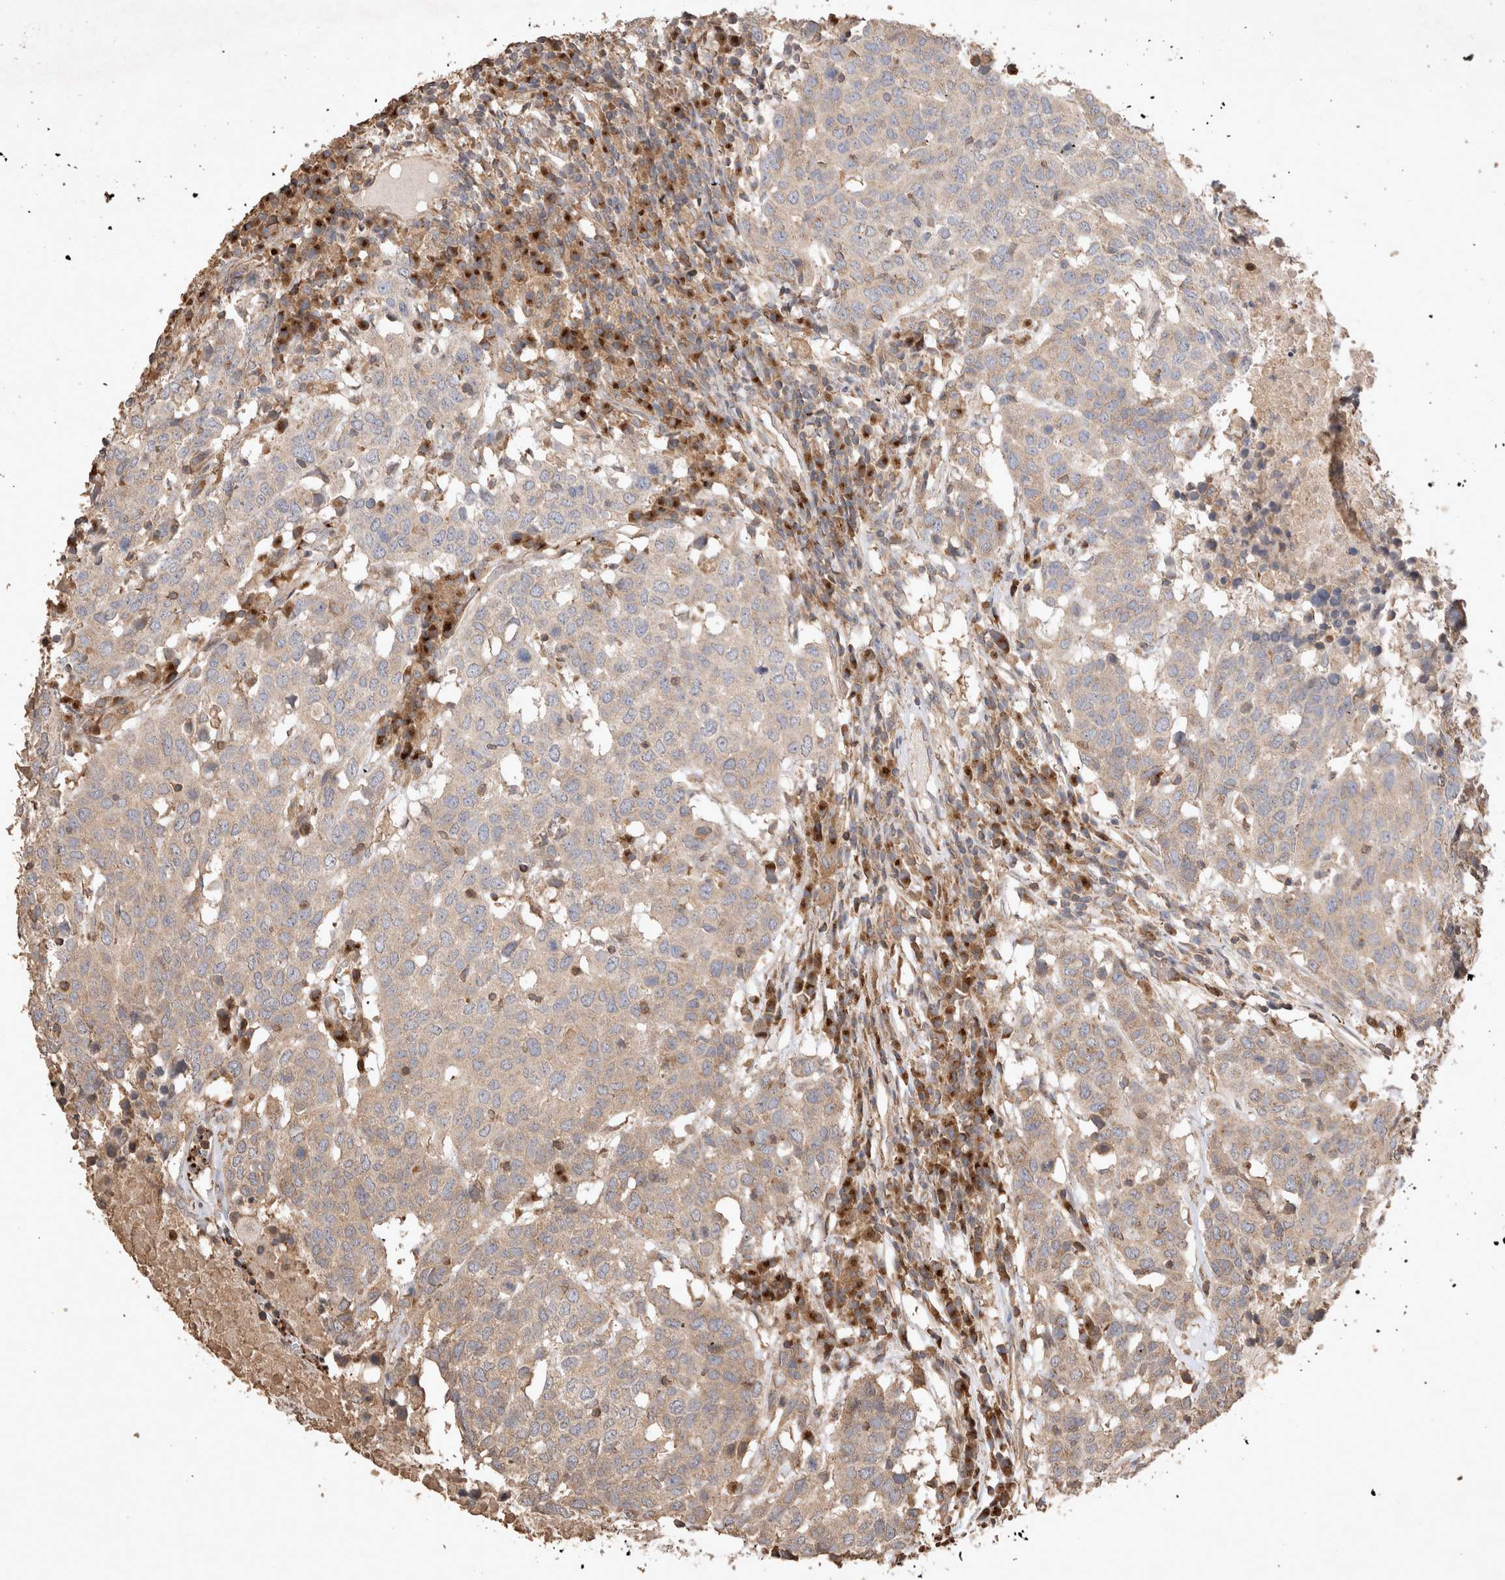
{"staining": {"intensity": "weak", "quantity": "25%-75%", "location": "cytoplasmic/membranous"}, "tissue": "head and neck cancer", "cell_type": "Tumor cells", "image_type": "cancer", "snomed": [{"axis": "morphology", "description": "Squamous cell carcinoma, NOS"}, {"axis": "topography", "description": "Head-Neck"}], "caption": "About 25%-75% of tumor cells in human head and neck cancer display weak cytoplasmic/membranous protein expression as visualized by brown immunohistochemical staining.", "gene": "SNX31", "patient": {"sex": "male", "age": 66}}